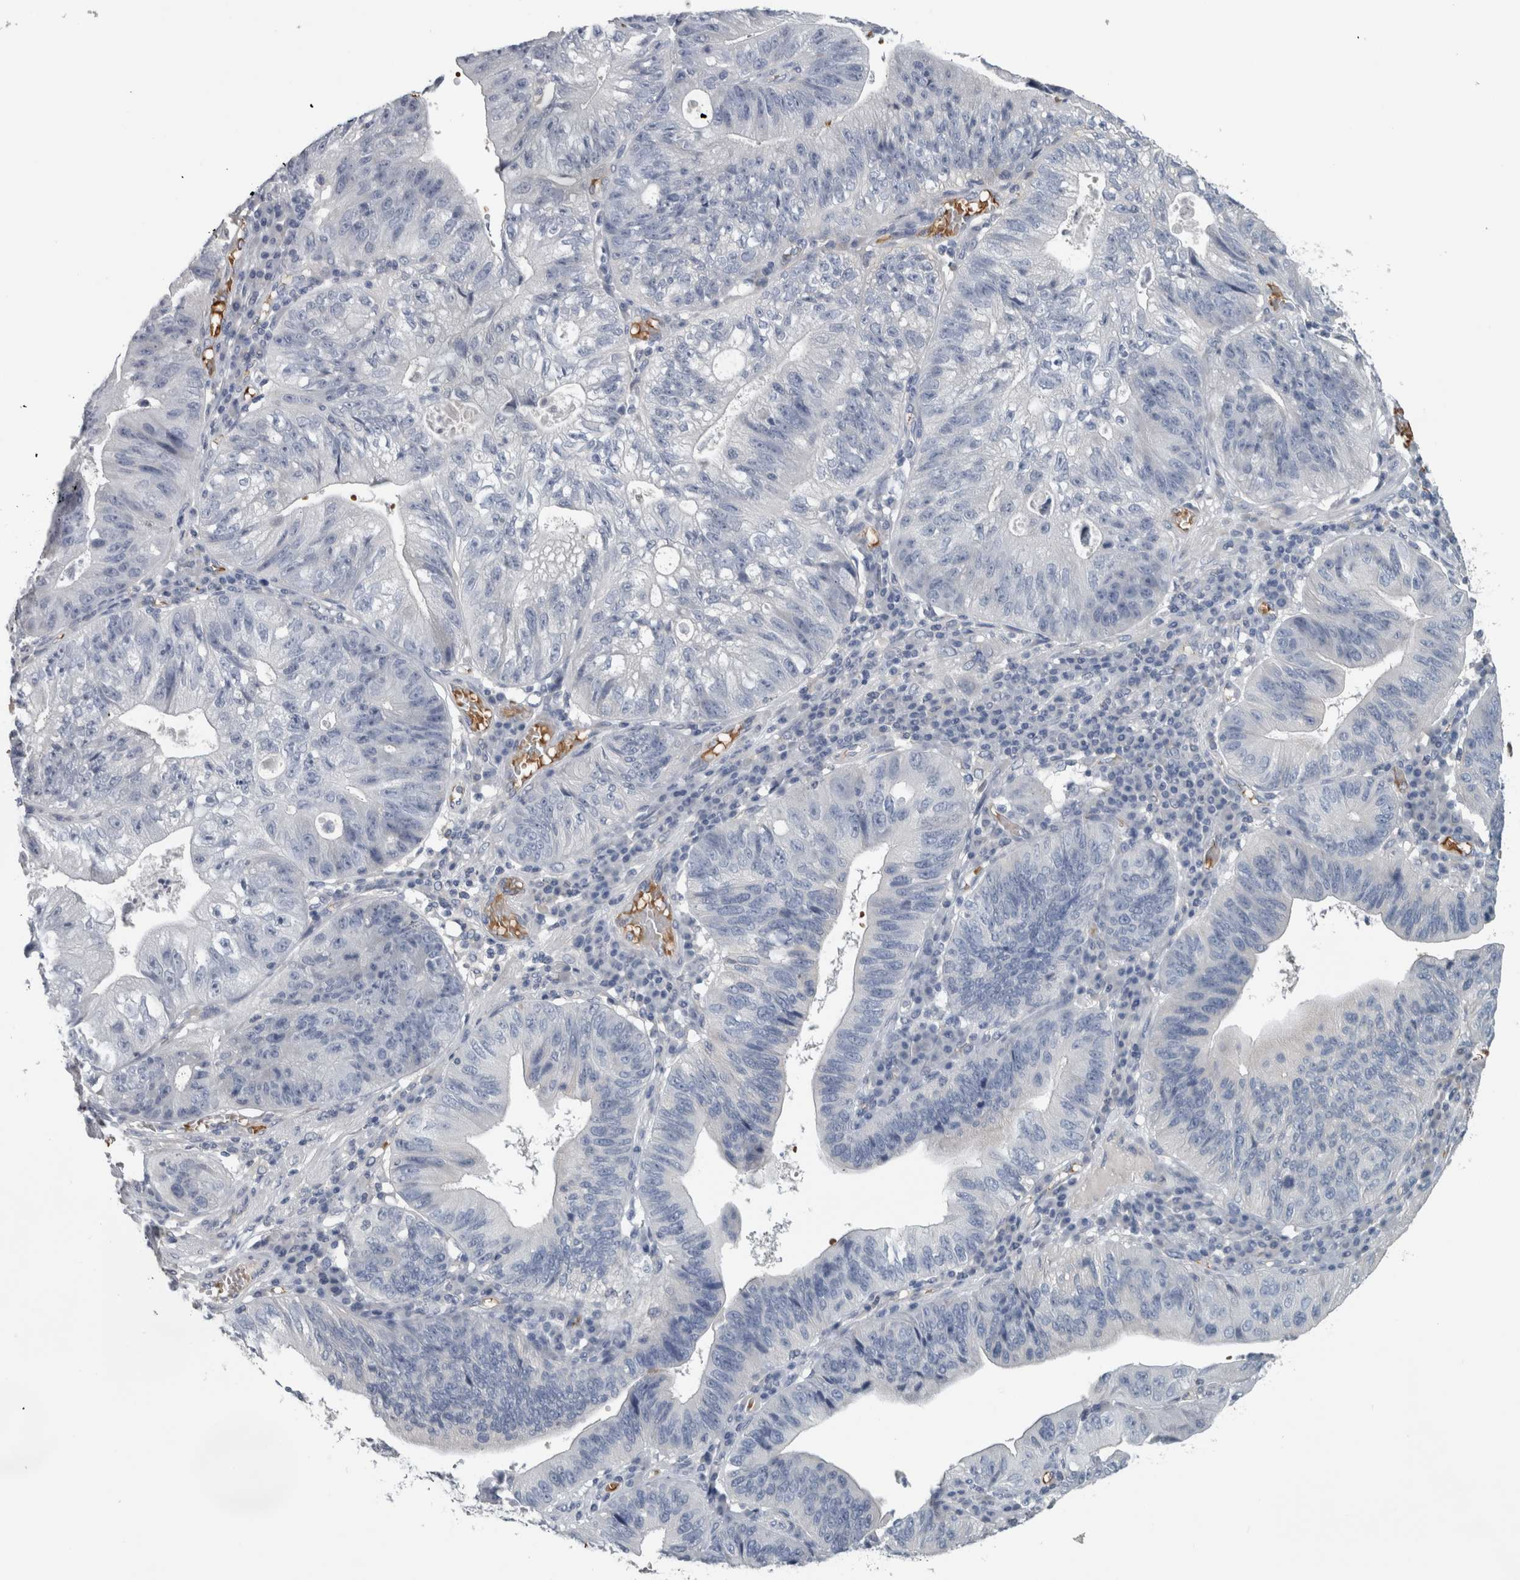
{"staining": {"intensity": "negative", "quantity": "none", "location": "none"}, "tissue": "stomach cancer", "cell_type": "Tumor cells", "image_type": "cancer", "snomed": [{"axis": "morphology", "description": "Adenocarcinoma, NOS"}, {"axis": "topography", "description": "Stomach"}], "caption": "Immunohistochemistry photomicrograph of stomach cancer (adenocarcinoma) stained for a protein (brown), which exhibits no positivity in tumor cells.", "gene": "SH3GL2", "patient": {"sex": "male", "age": 59}}